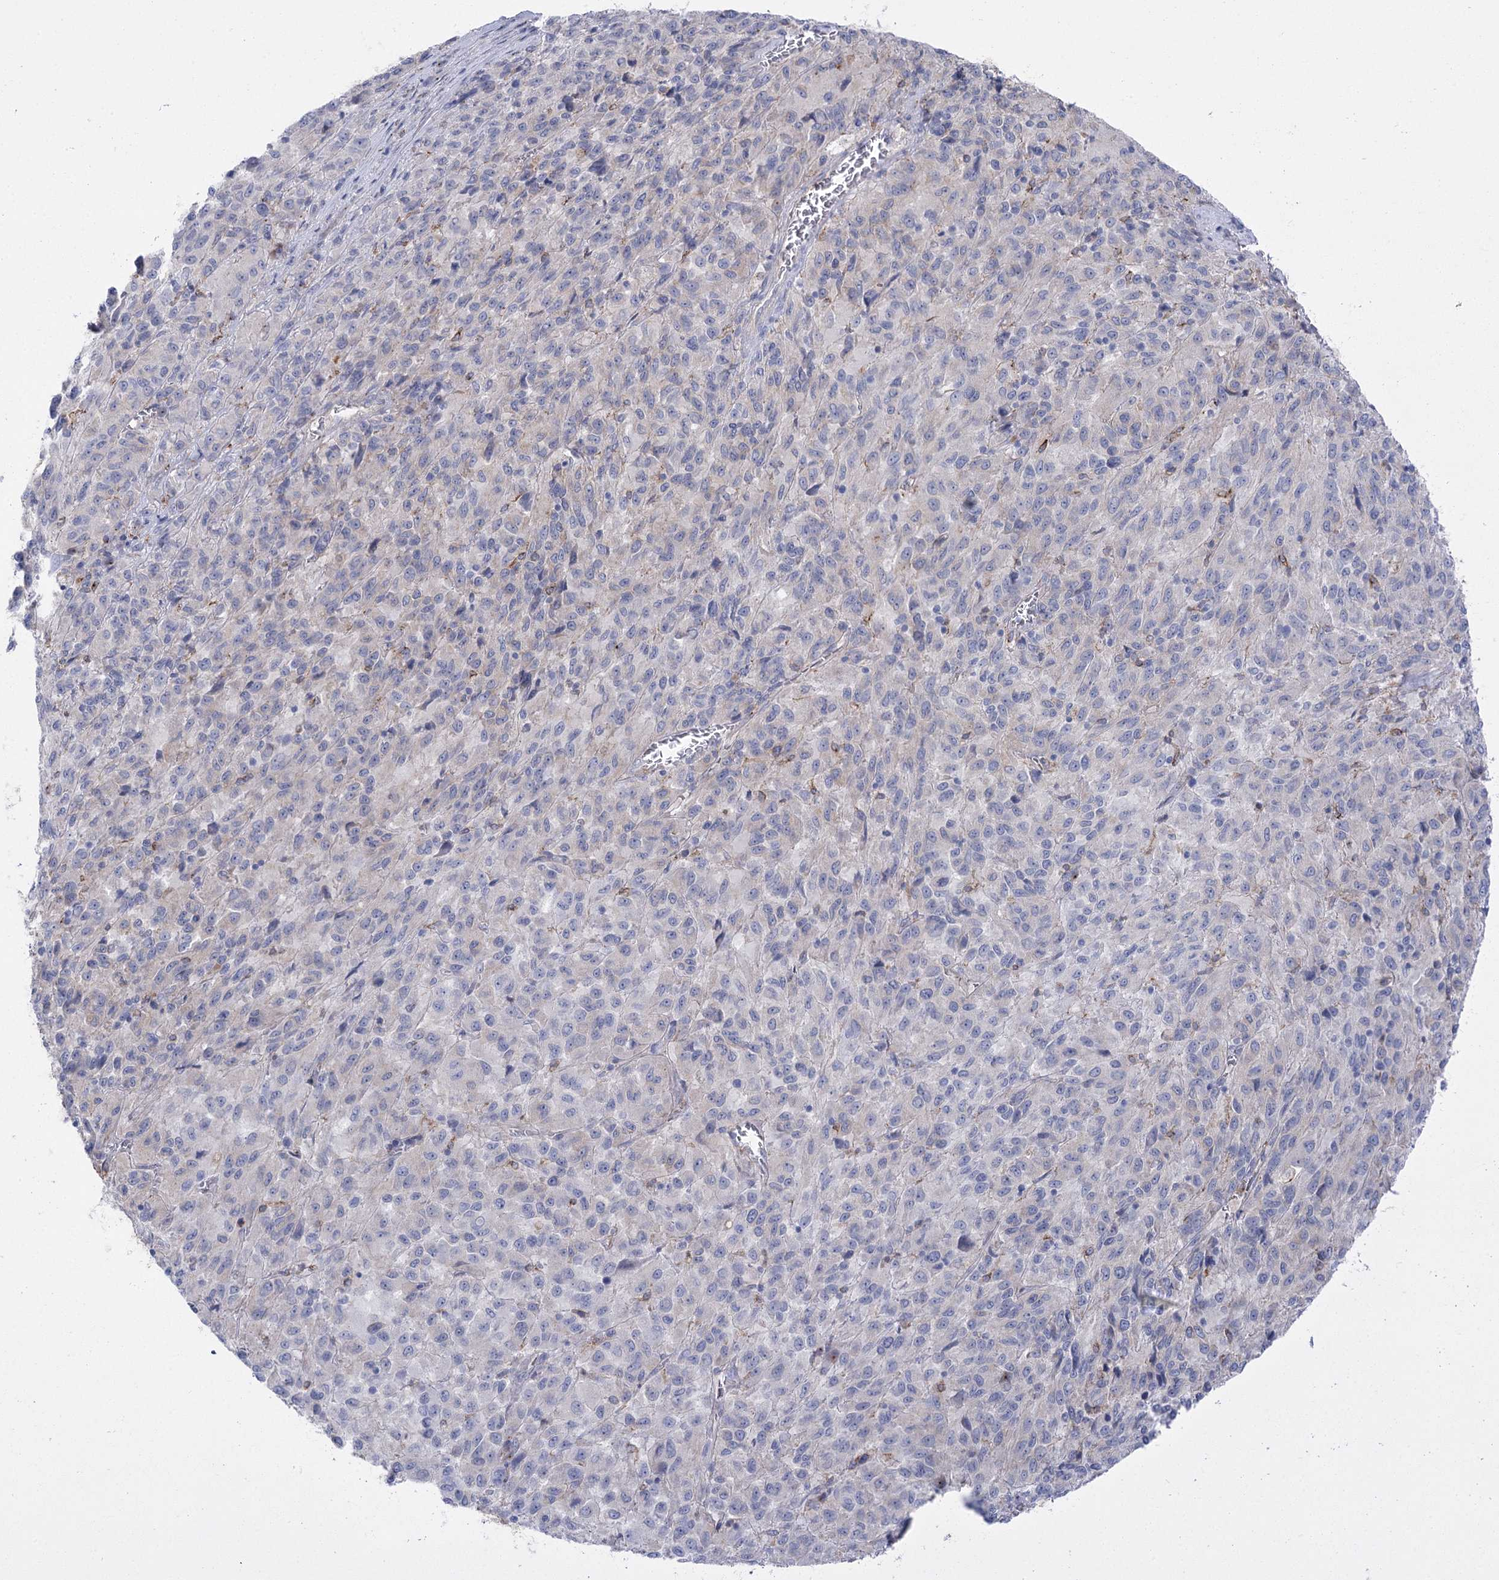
{"staining": {"intensity": "negative", "quantity": "none", "location": "none"}, "tissue": "melanoma", "cell_type": "Tumor cells", "image_type": "cancer", "snomed": [{"axis": "morphology", "description": "Malignant melanoma, Metastatic site"}, {"axis": "topography", "description": "Lung"}], "caption": "An immunohistochemistry micrograph of malignant melanoma (metastatic site) is shown. There is no staining in tumor cells of malignant melanoma (metastatic site).", "gene": "CCDC88A", "patient": {"sex": "male", "age": 64}}